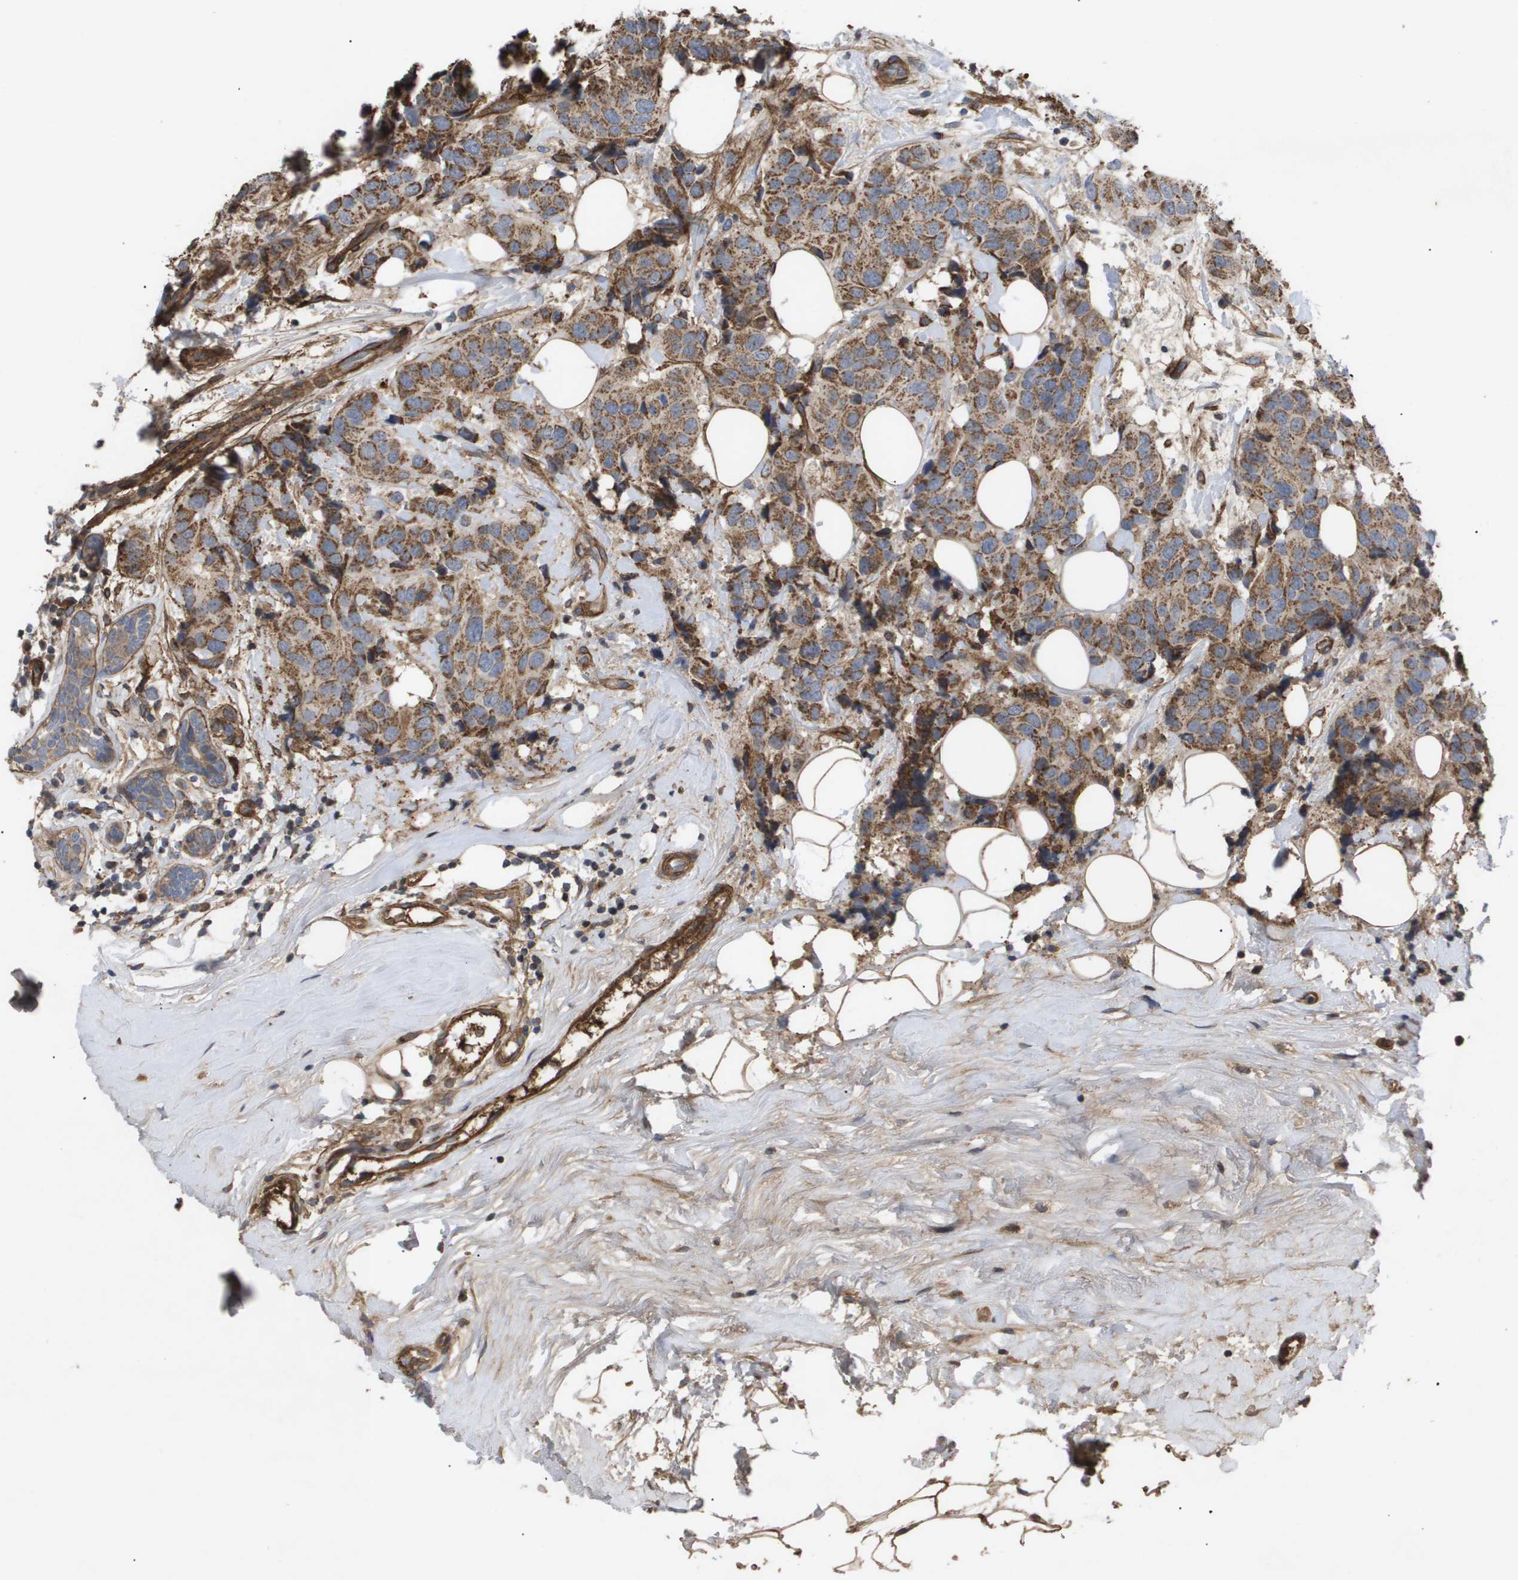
{"staining": {"intensity": "moderate", "quantity": ">75%", "location": "cytoplasmic/membranous"}, "tissue": "breast cancer", "cell_type": "Tumor cells", "image_type": "cancer", "snomed": [{"axis": "morphology", "description": "Normal tissue, NOS"}, {"axis": "morphology", "description": "Duct carcinoma"}, {"axis": "topography", "description": "Breast"}], "caption": "Moderate cytoplasmic/membranous protein positivity is identified in about >75% of tumor cells in breast cancer (intraductal carcinoma).", "gene": "TNS1", "patient": {"sex": "female", "age": 39}}